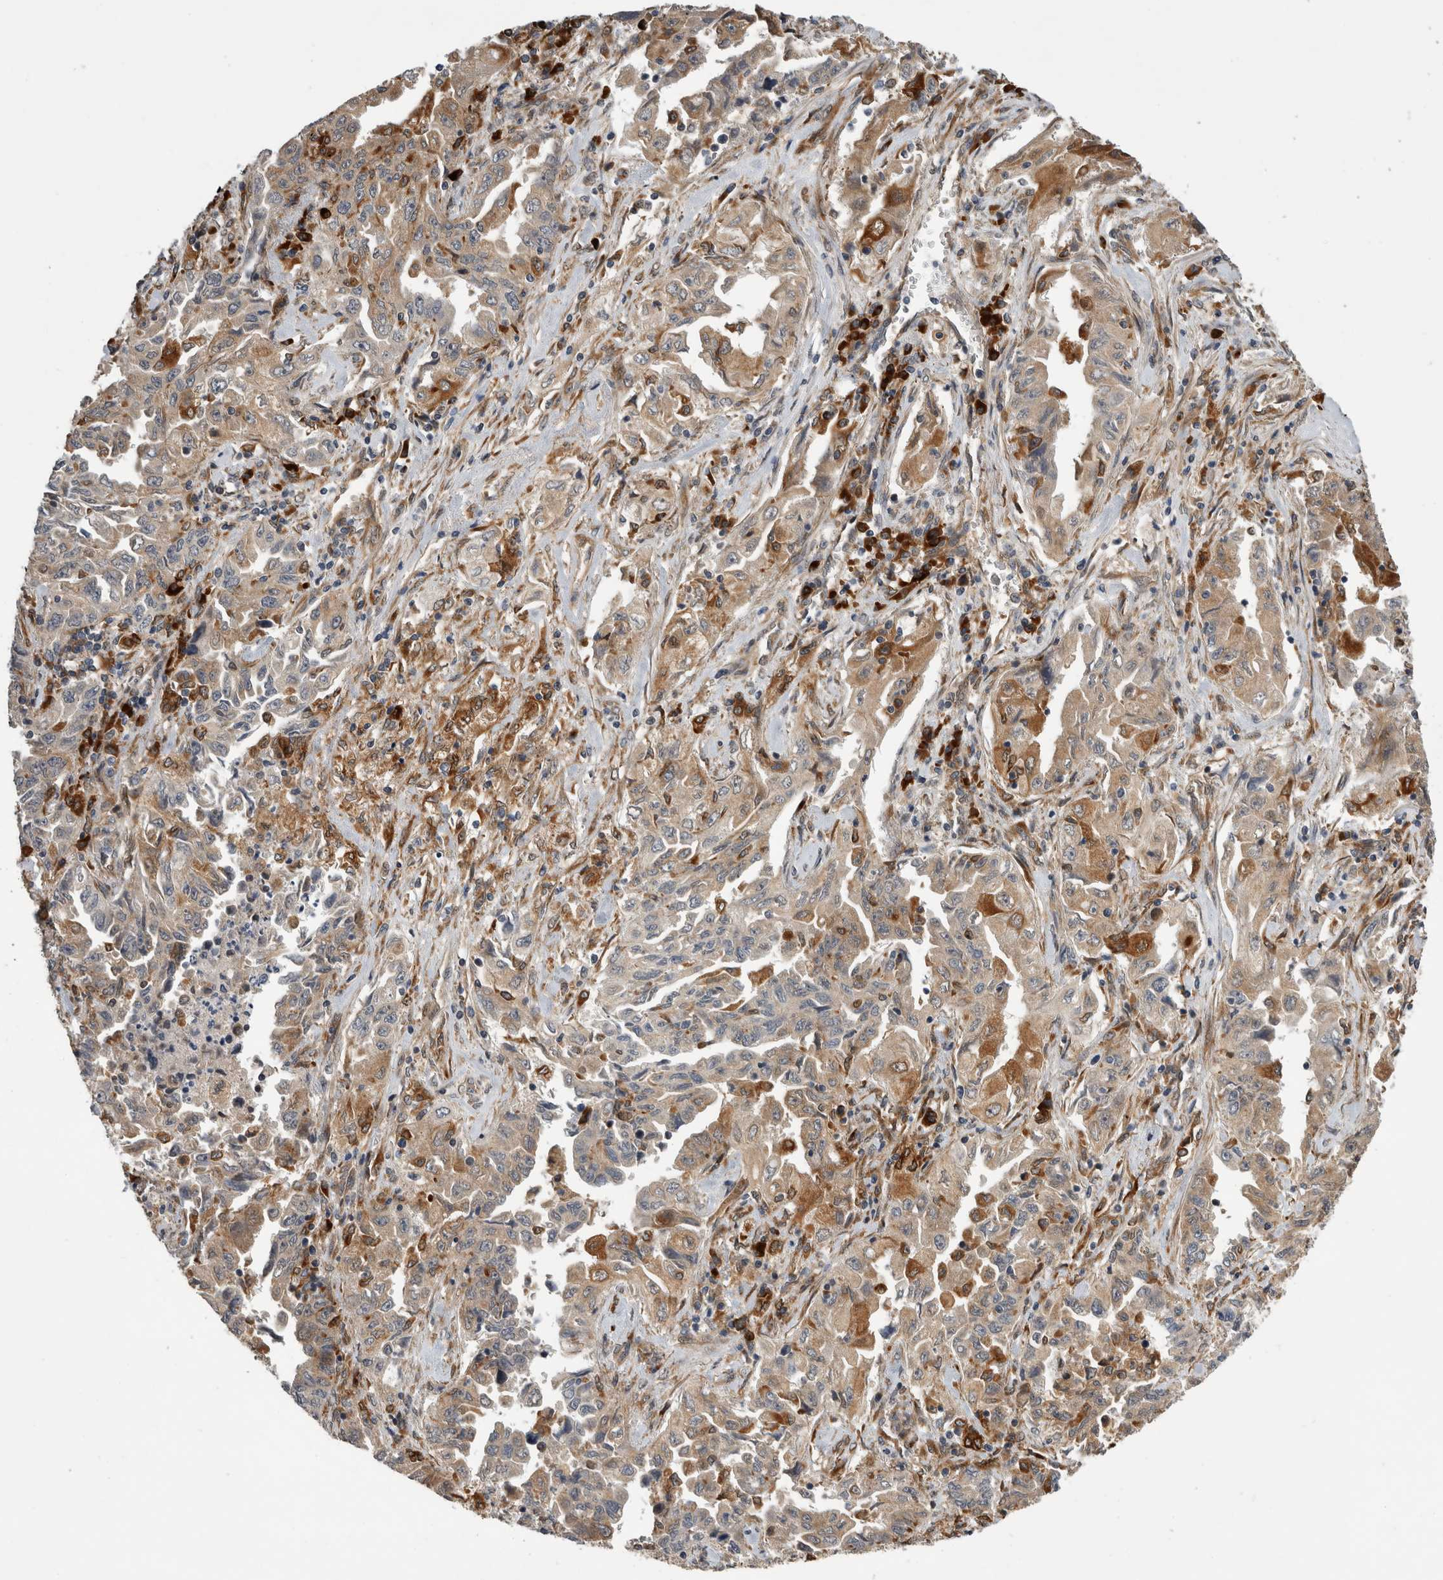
{"staining": {"intensity": "moderate", "quantity": "<25%", "location": "cytoplasmic/membranous"}, "tissue": "lung cancer", "cell_type": "Tumor cells", "image_type": "cancer", "snomed": [{"axis": "morphology", "description": "Adenocarcinoma, NOS"}, {"axis": "topography", "description": "Lung"}], "caption": "Lung cancer (adenocarcinoma) stained with DAB immunohistochemistry exhibits low levels of moderate cytoplasmic/membranous expression in about <25% of tumor cells. The staining was performed using DAB (3,3'-diaminobenzidine), with brown indicating positive protein expression. Nuclei are stained blue with hematoxylin.", "gene": "APOL2", "patient": {"sex": "female", "age": 51}}